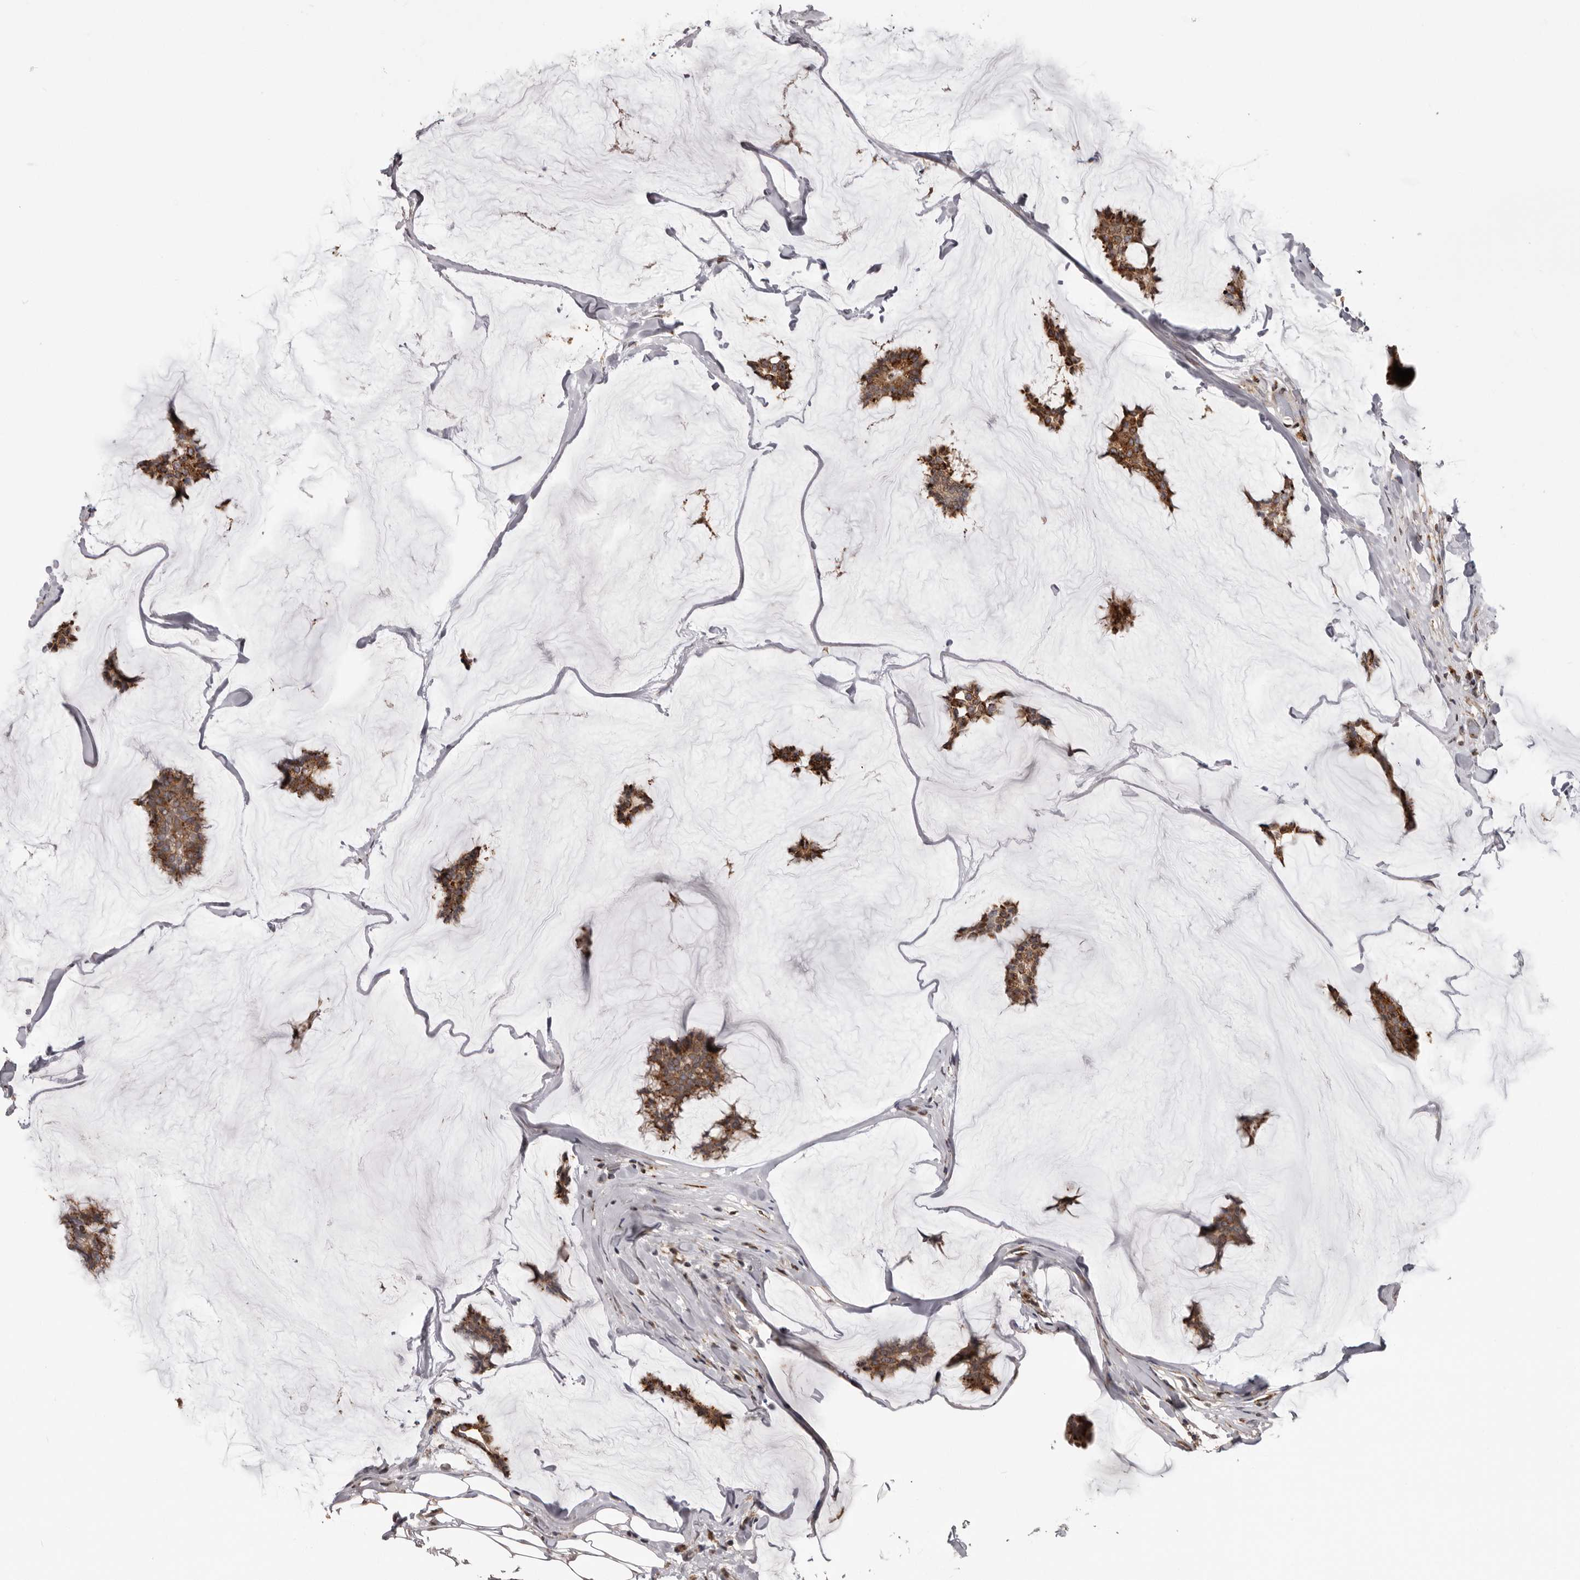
{"staining": {"intensity": "moderate", "quantity": ">75%", "location": "cytoplasmic/membranous"}, "tissue": "breast cancer", "cell_type": "Tumor cells", "image_type": "cancer", "snomed": [{"axis": "morphology", "description": "Duct carcinoma"}, {"axis": "topography", "description": "Breast"}], "caption": "Tumor cells demonstrate medium levels of moderate cytoplasmic/membranous staining in about >75% of cells in human intraductal carcinoma (breast).", "gene": "NUP43", "patient": {"sex": "female", "age": 93}}